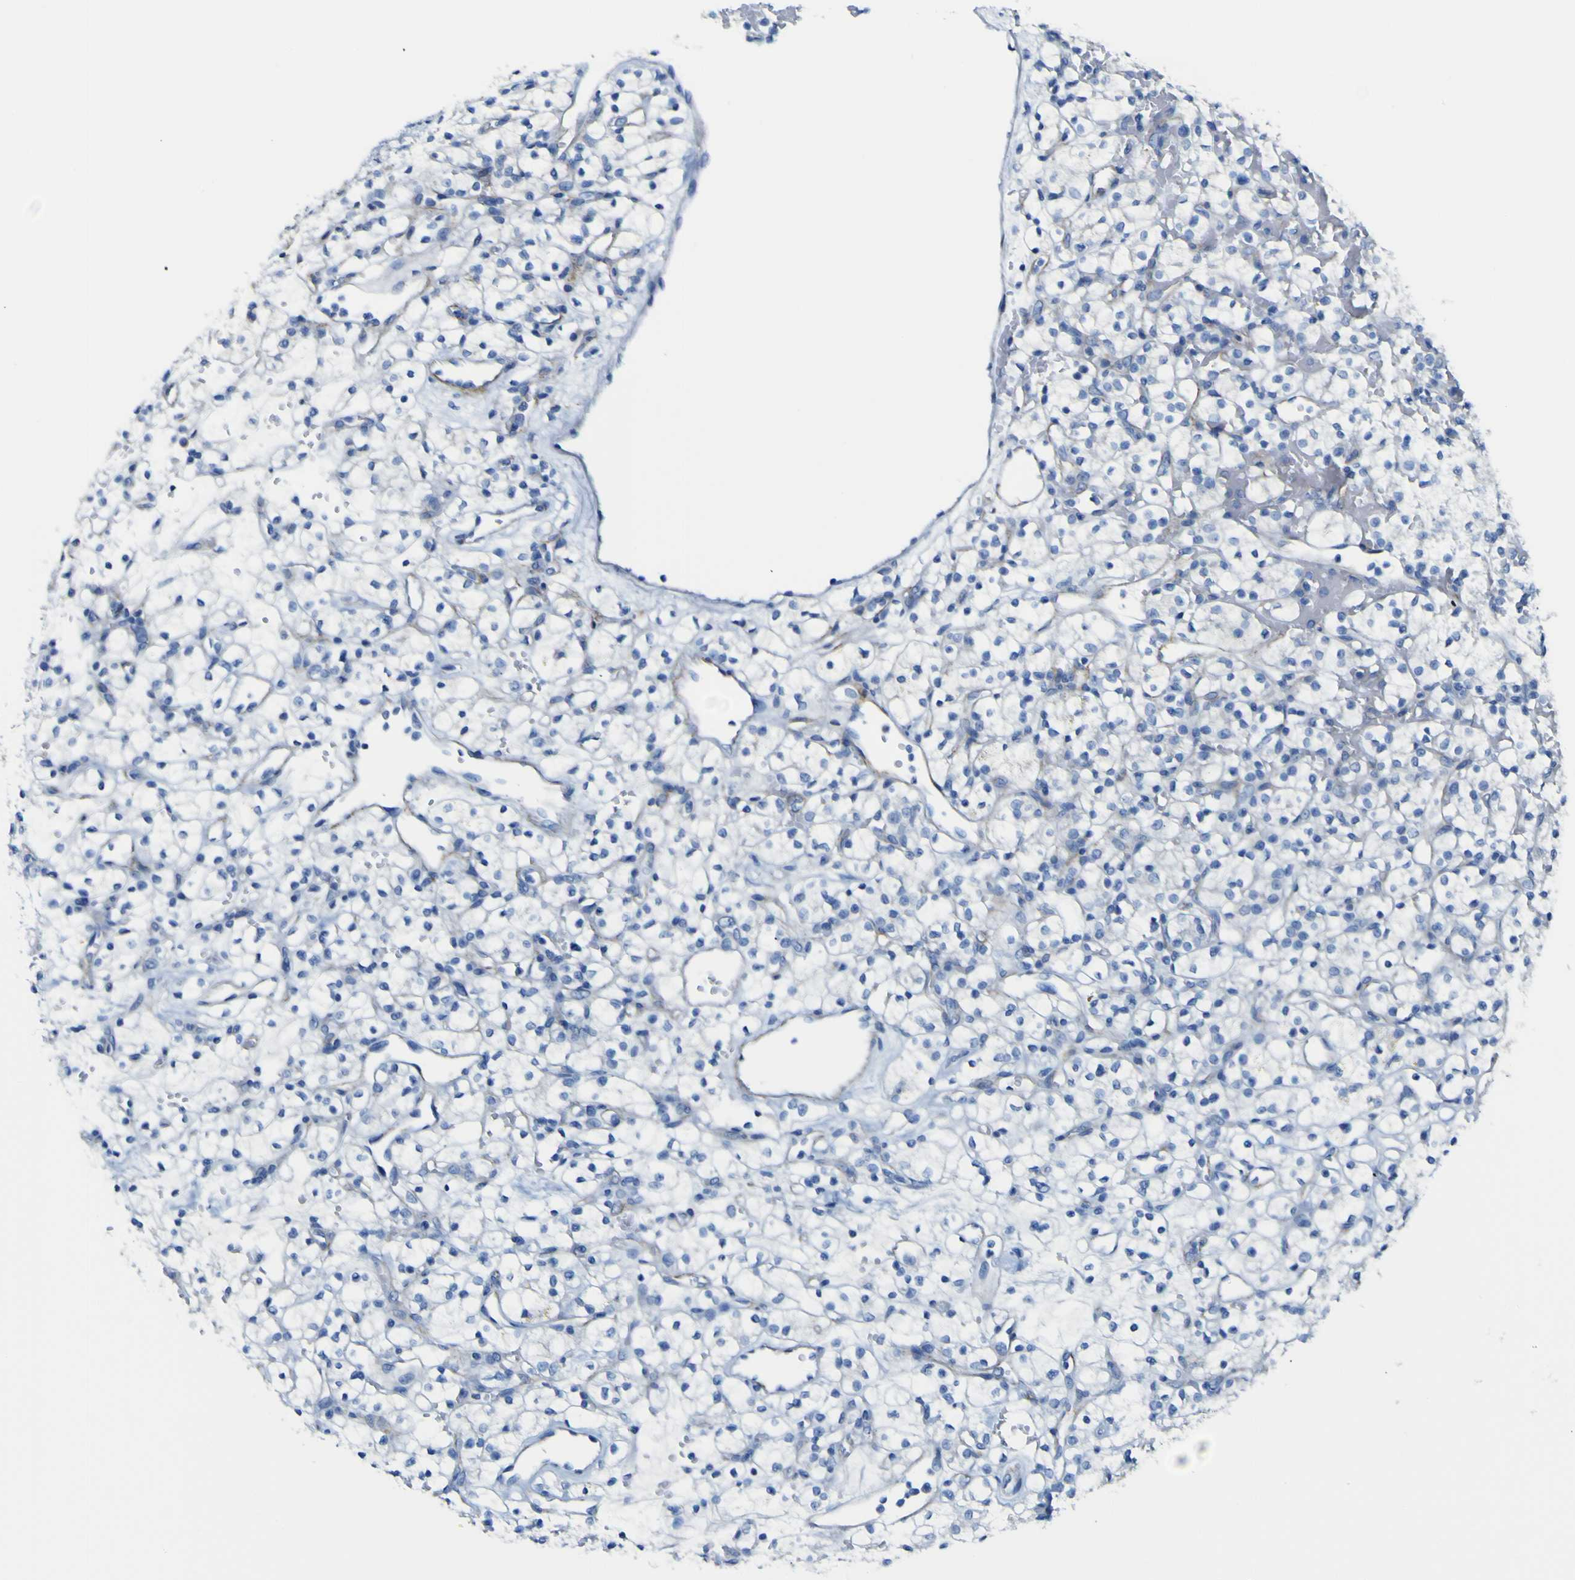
{"staining": {"intensity": "negative", "quantity": "none", "location": "none"}, "tissue": "renal cancer", "cell_type": "Tumor cells", "image_type": "cancer", "snomed": [{"axis": "morphology", "description": "Adenocarcinoma, NOS"}, {"axis": "topography", "description": "Kidney"}], "caption": "DAB (3,3'-diaminobenzidine) immunohistochemical staining of human renal cancer reveals no significant expression in tumor cells. (DAB (3,3'-diaminobenzidine) immunohistochemistry with hematoxylin counter stain).", "gene": "ADGRA2", "patient": {"sex": "female", "age": 60}}